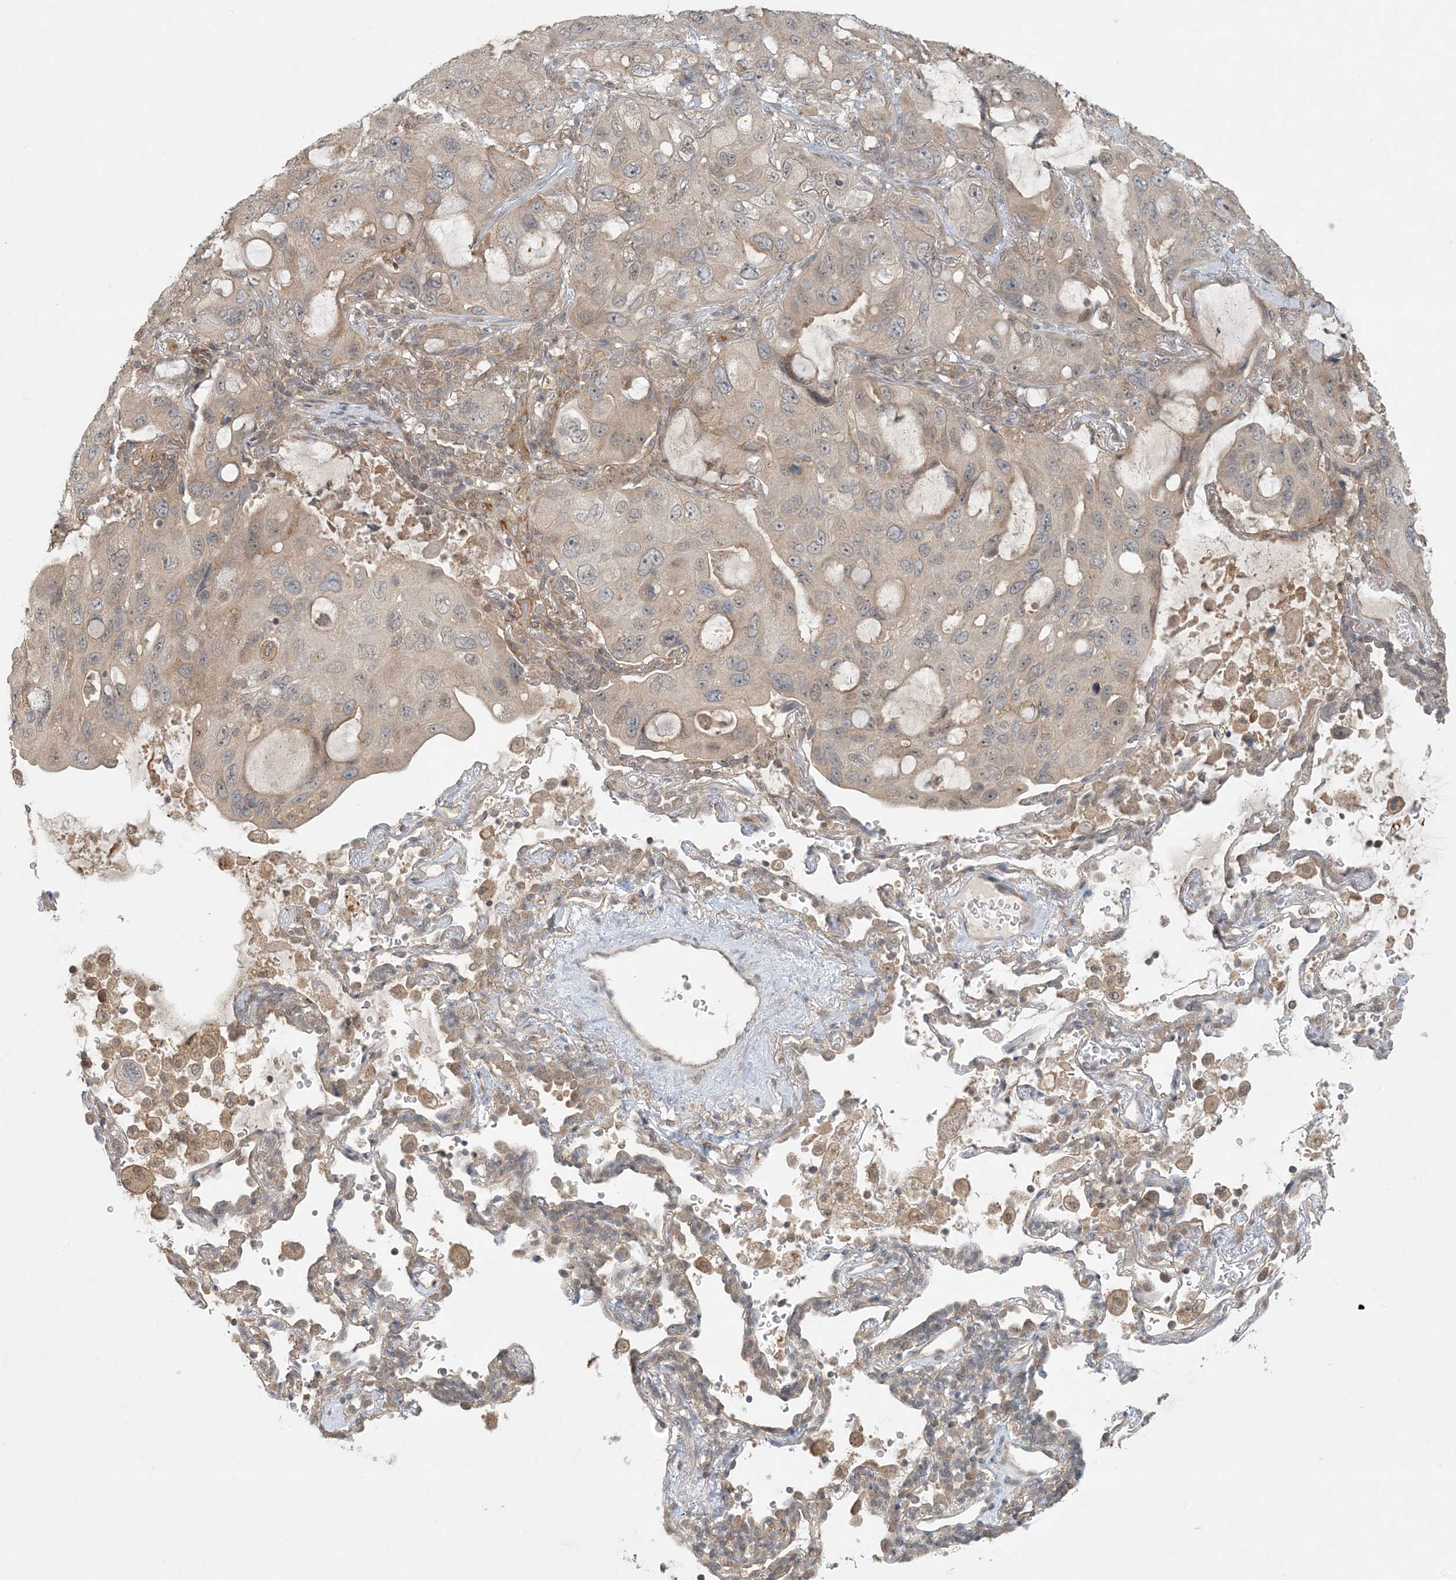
{"staining": {"intensity": "weak", "quantity": "25%-75%", "location": "cytoplasmic/membranous"}, "tissue": "lung cancer", "cell_type": "Tumor cells", "image_type": "cancer", "snomed": [{"axis": "morphology", "description": "Squamous cell carcinoma, NOS"}, {"axis": "topography", "description": "Lung"}], "caption": "A photomicrograph showing weak cytoplasmic/membranous expression in approximately 25%-75% of tumor cells in lung squamous cell carcinoma, as visualized by brown immunohistochemical staining.", "gene": "OBI1", "patient": {"sex": "female", "age": 73}}